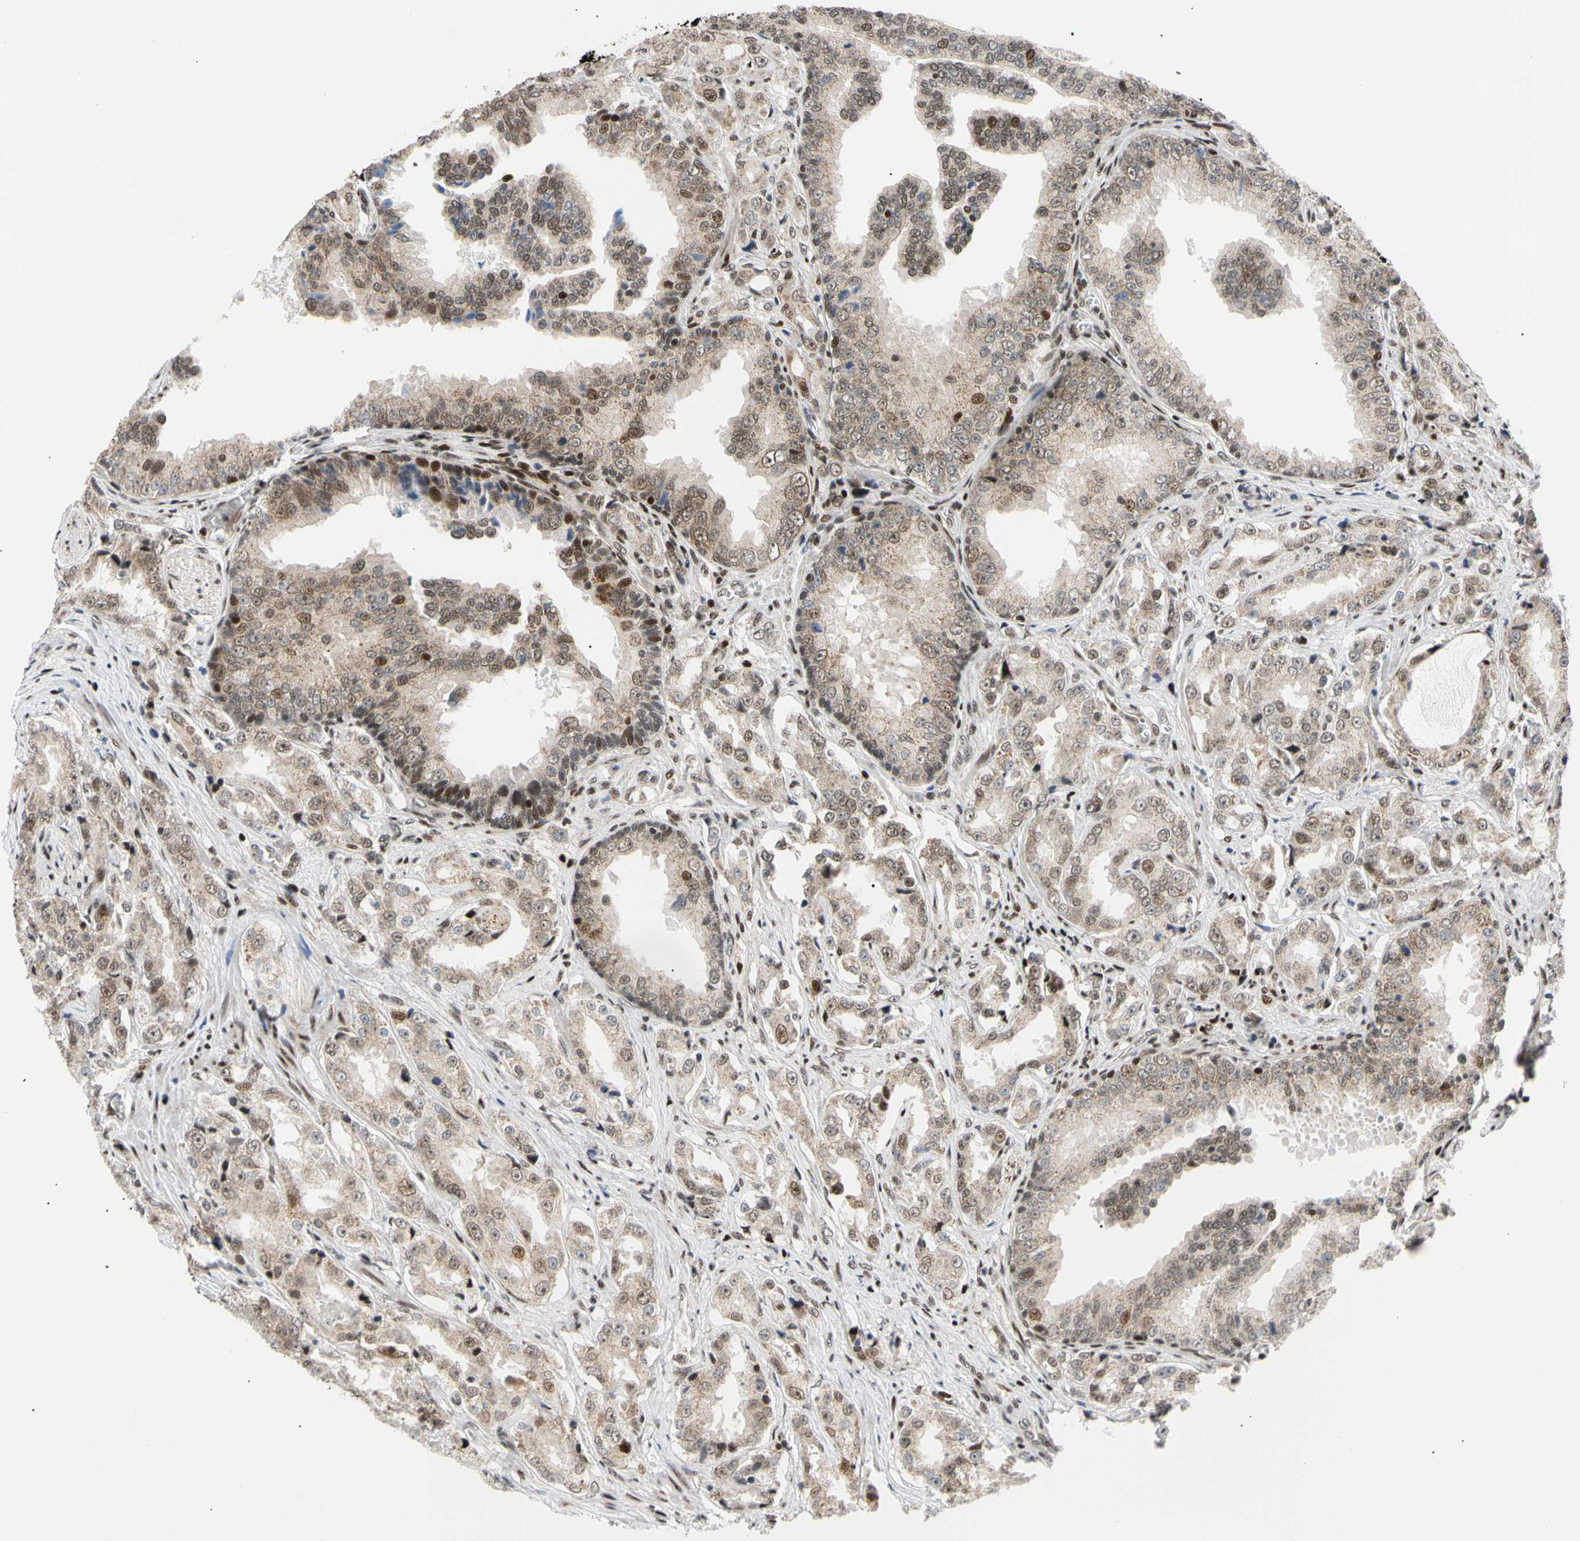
{"staining": {"intensity": "weak", "quantity": "25%-75%", "location": "cytoplasmic/membranous,nuclear"}, "tissue": "prostate cancer", "cell_type": "Tumor cells", "image_type": "cancer", "snomed": [{"axis": "morphology", "description": "Adenocarcinoma, High grade"}, {"axis": "topography", "description": "Prostate"}], "caption": "Prostate cancer tissue displays weak cytoplasmic/membranous and nuclear positivity in about 25%-75% of tumor cells", "gene": "E2F1", "patient": {"sex": "male", "age": 73}}